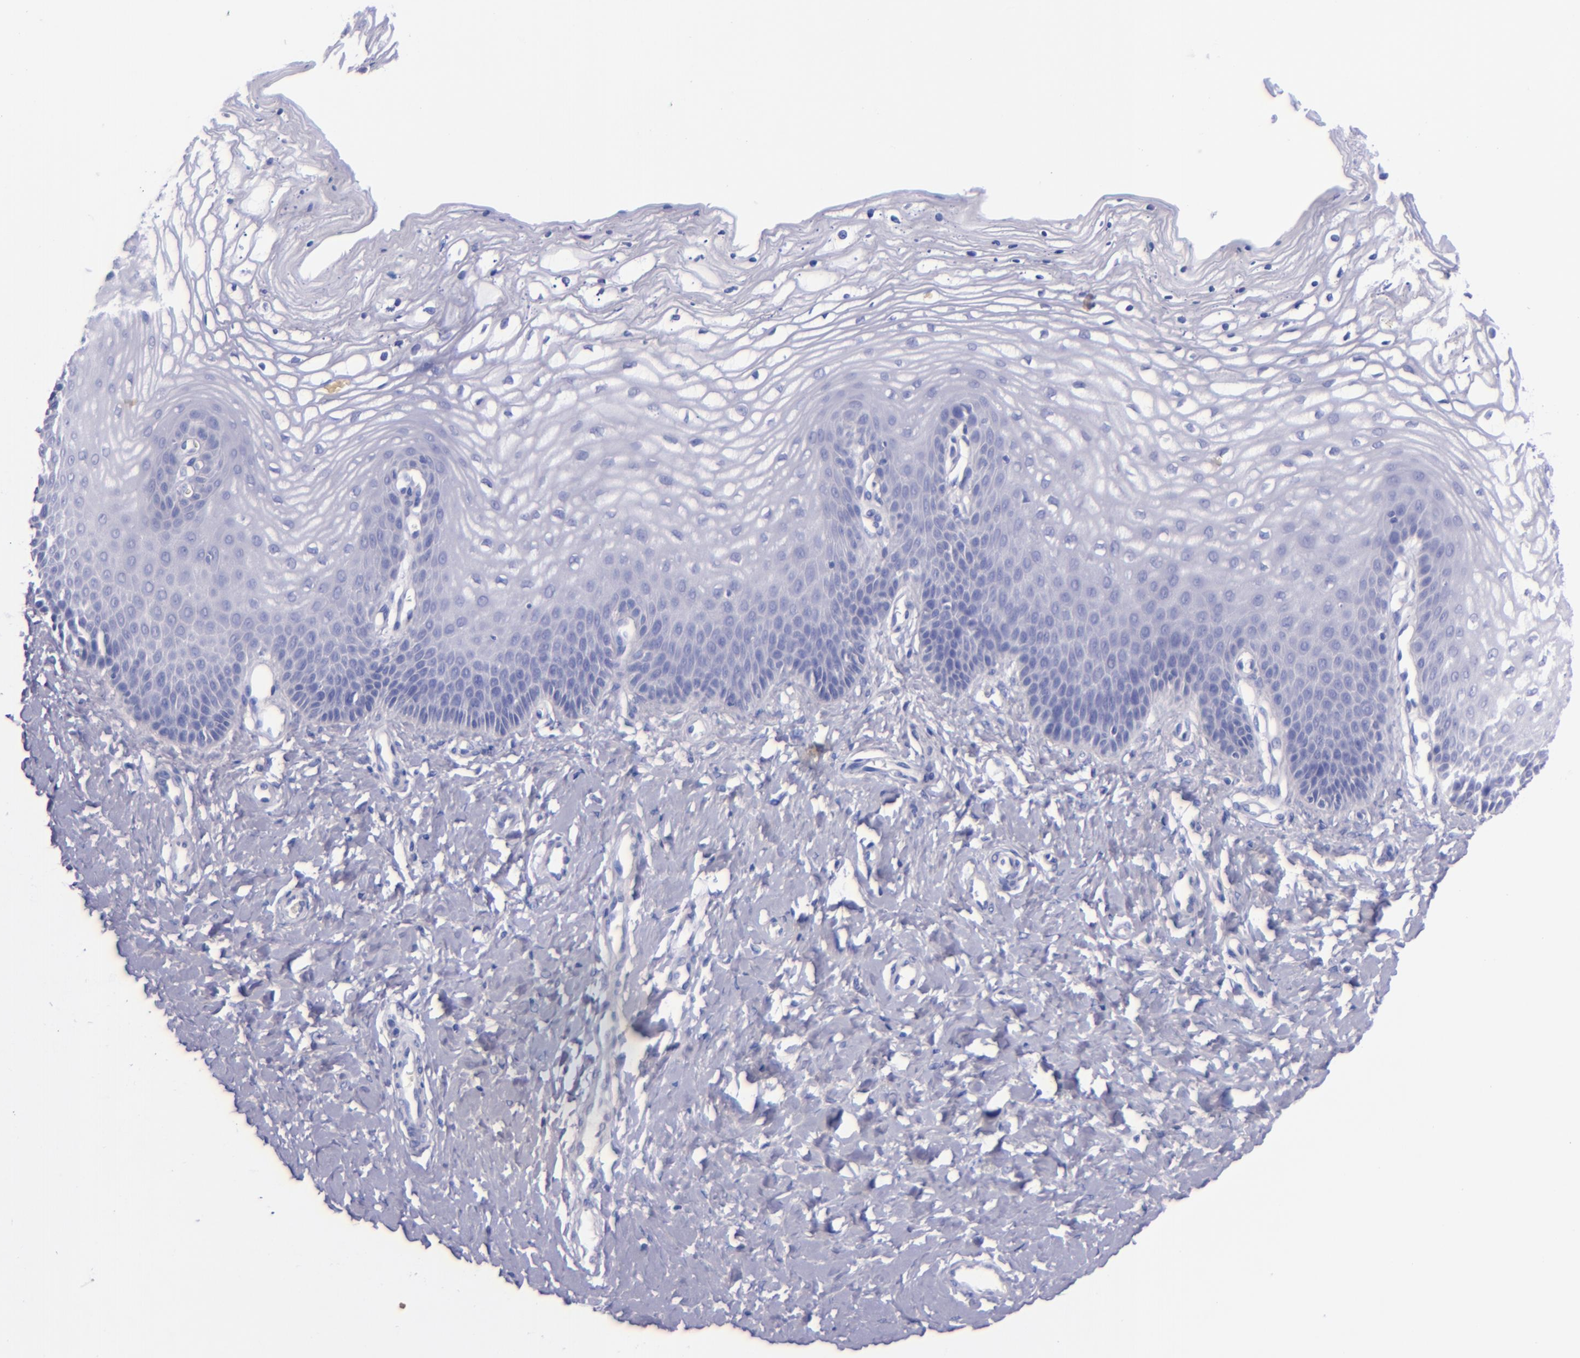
{"staining": {"intensity": "negative", "quantity": "none", "location": "none"}, "tissue": "vagina", "cell_type": "Squamous epithelial cells", "image_type": "normal", "snomed": [{"axis": "morphology", "description": "Normal tissue, NOS"}, {"axis": "topography", "description": "Vagina"}], "caption": "IHC photomicrograph of unremarkable vagina stained for a protein (brown), which displays no expression in squamous epithelial cells.", "gene": "LAG3", "patient": {"sex": "female", "age": 68}}